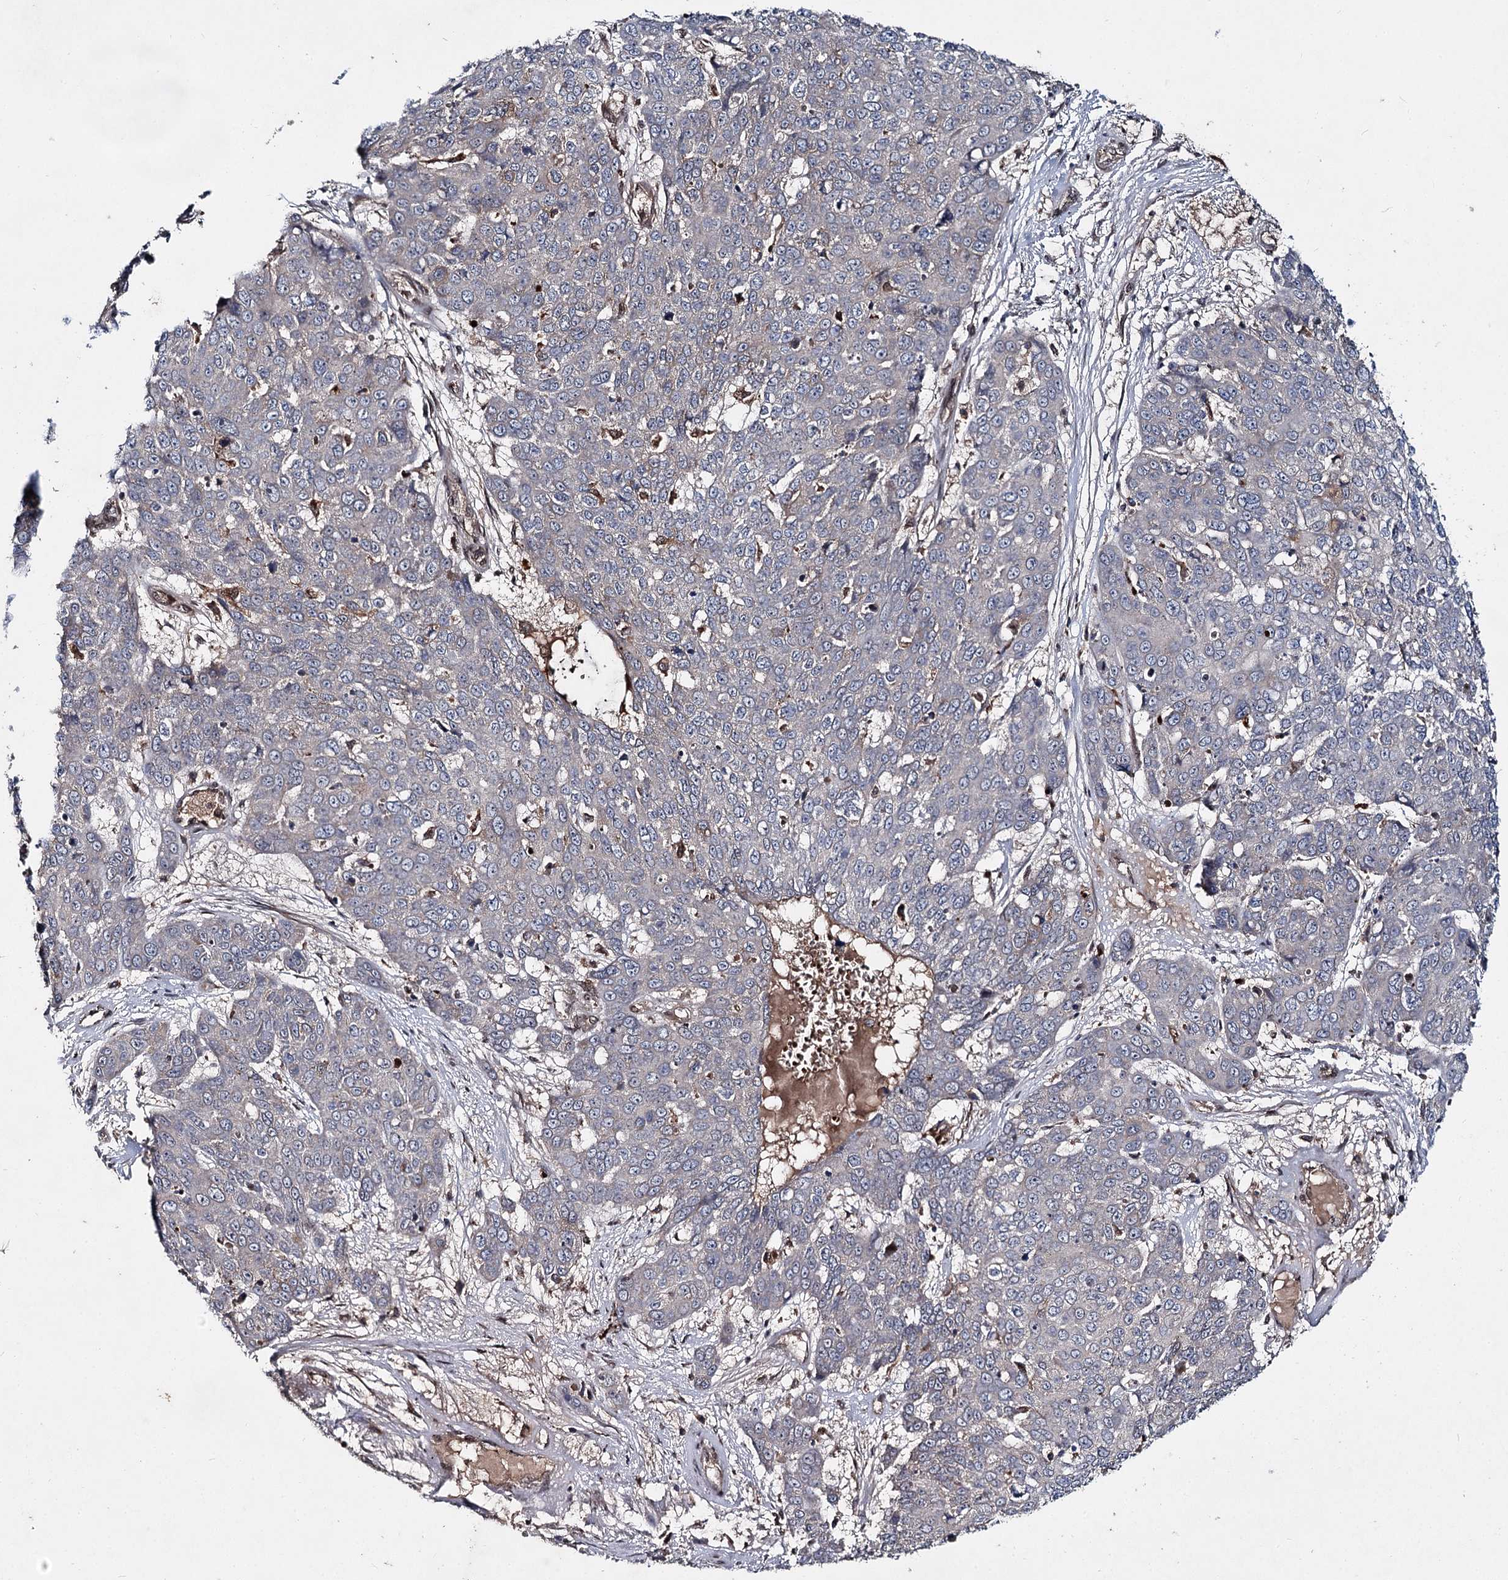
{"staining": {"intensity": "negative", "quantity": "none", "location": "none"}, "tissue": "skin cancer", "cell_type": "Tumor cells", "image_type": "cancer", "snomed": [{"axis": "morphology", "description": "Squamous cell carcinoma, NOS"}, {"axis": "topography", "description": "Skin"}], "caption": "This photomicrograph is of squamous cell carcinoma (skin) stained with IHC to label a protein in brown with the nuclei are counter-stained blue. There is no staining in tumor cells.", "gene": "MSANTD2", "patient": {"sex": "male", "age": 71}}